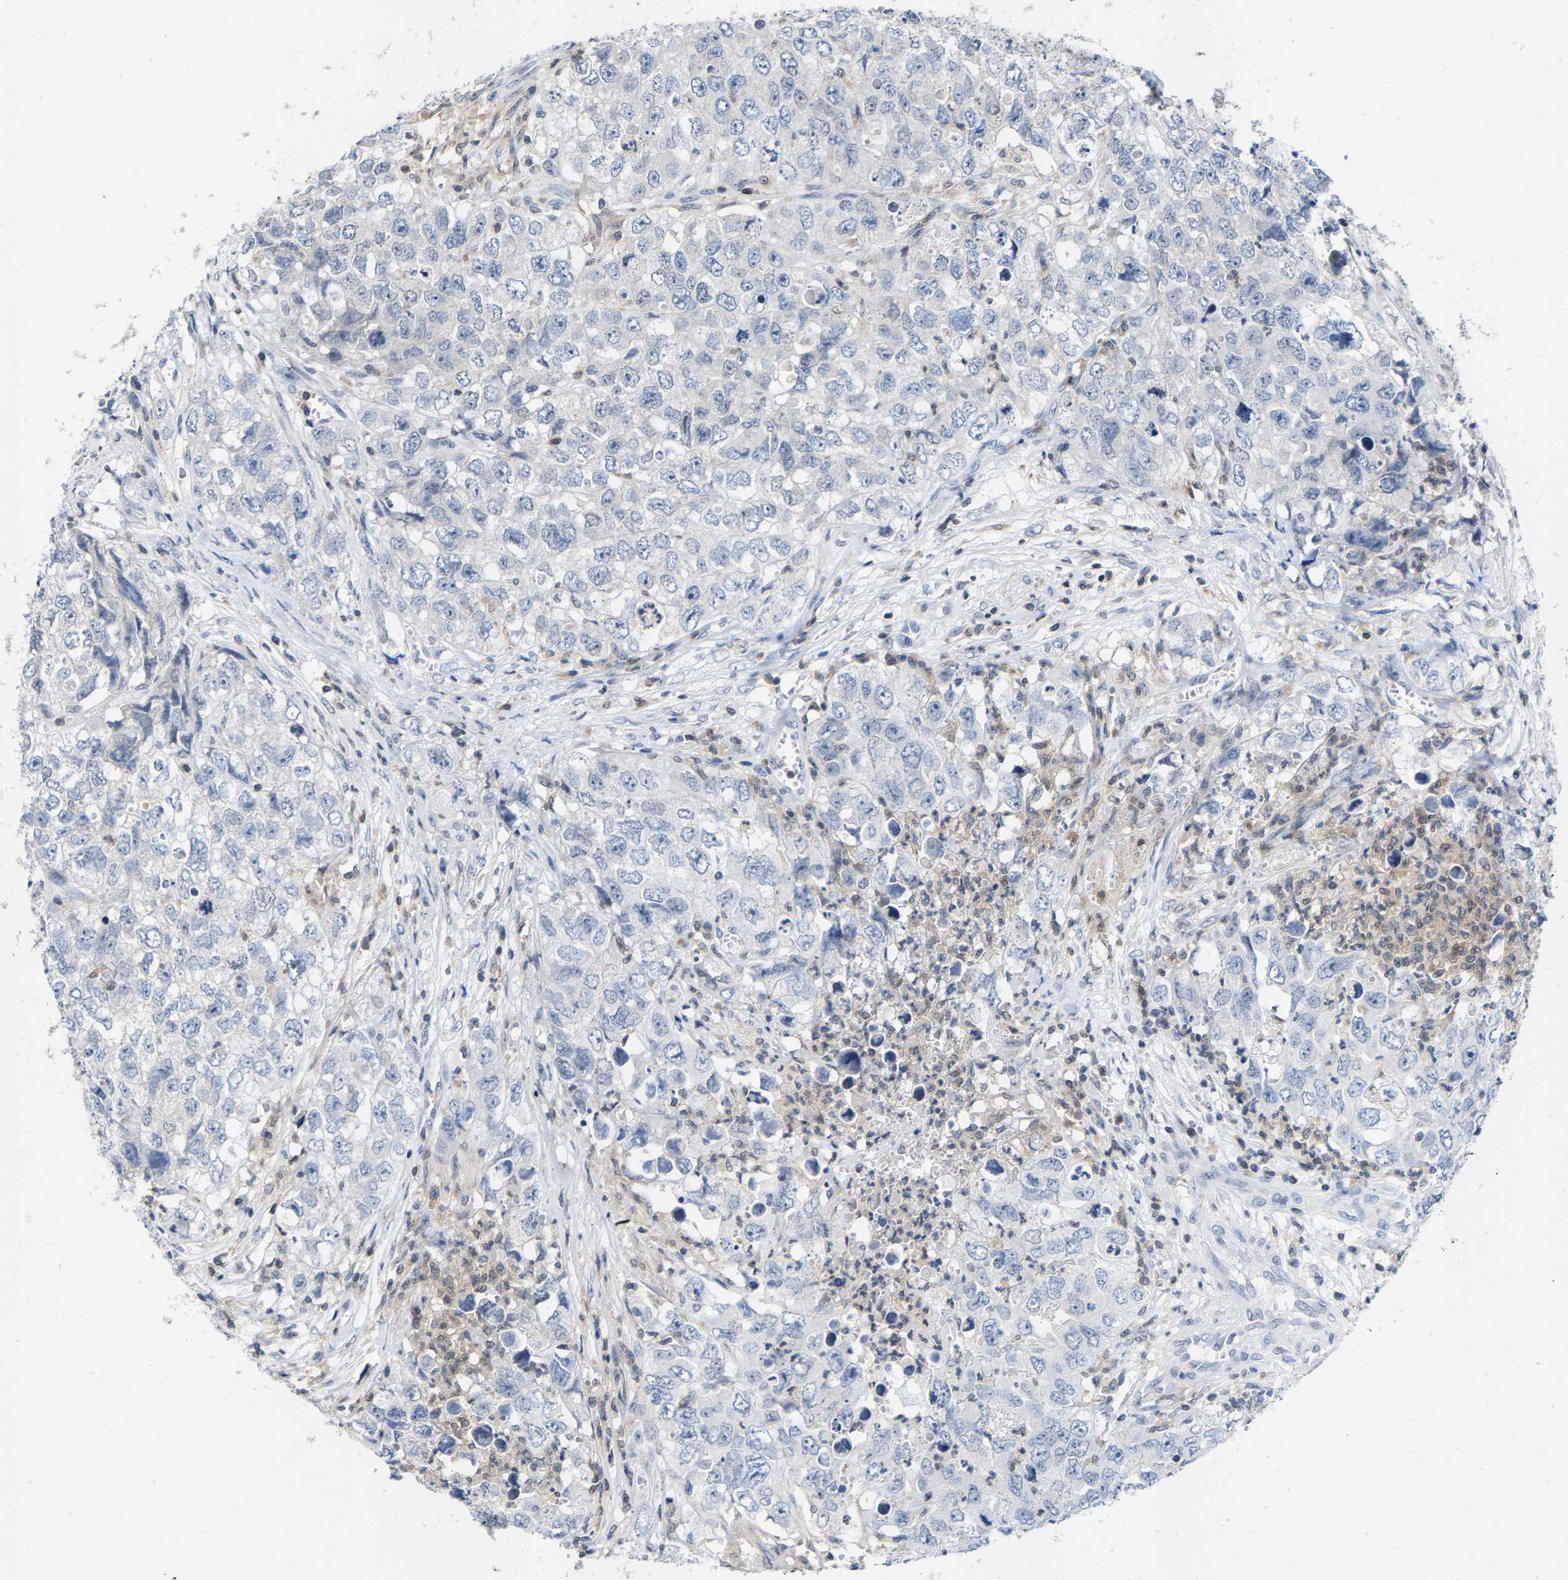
{"staining": {"intensity": "negative", "quantity": "none", "location": "none"}, "tissue": "testis cancer", "cell_type": "Tumor cells", "image_type": "cancer", "snomed": [{"axis": "morphology", "description": "Seminoma, NOS"}, {"axis": "morphology", "description": "Carcinoma, Embryonal, NOS"}, {"axis": "topography", "description": "Testis"}], "caption": "High magnification brightfield microscopy of testis cancer (seminoma) stained with DAB (brown) and counterstained with hematoxylin (blue): tumor cells show no significant expression. Brightfield microscopy of IHC stained with DAB (3,3'-diaminobenzidine) (brown) and hematoxylin (blue), captured at high magnification.", "gene": "FGD3", "patient": {"sex": "male", "age": 43}}